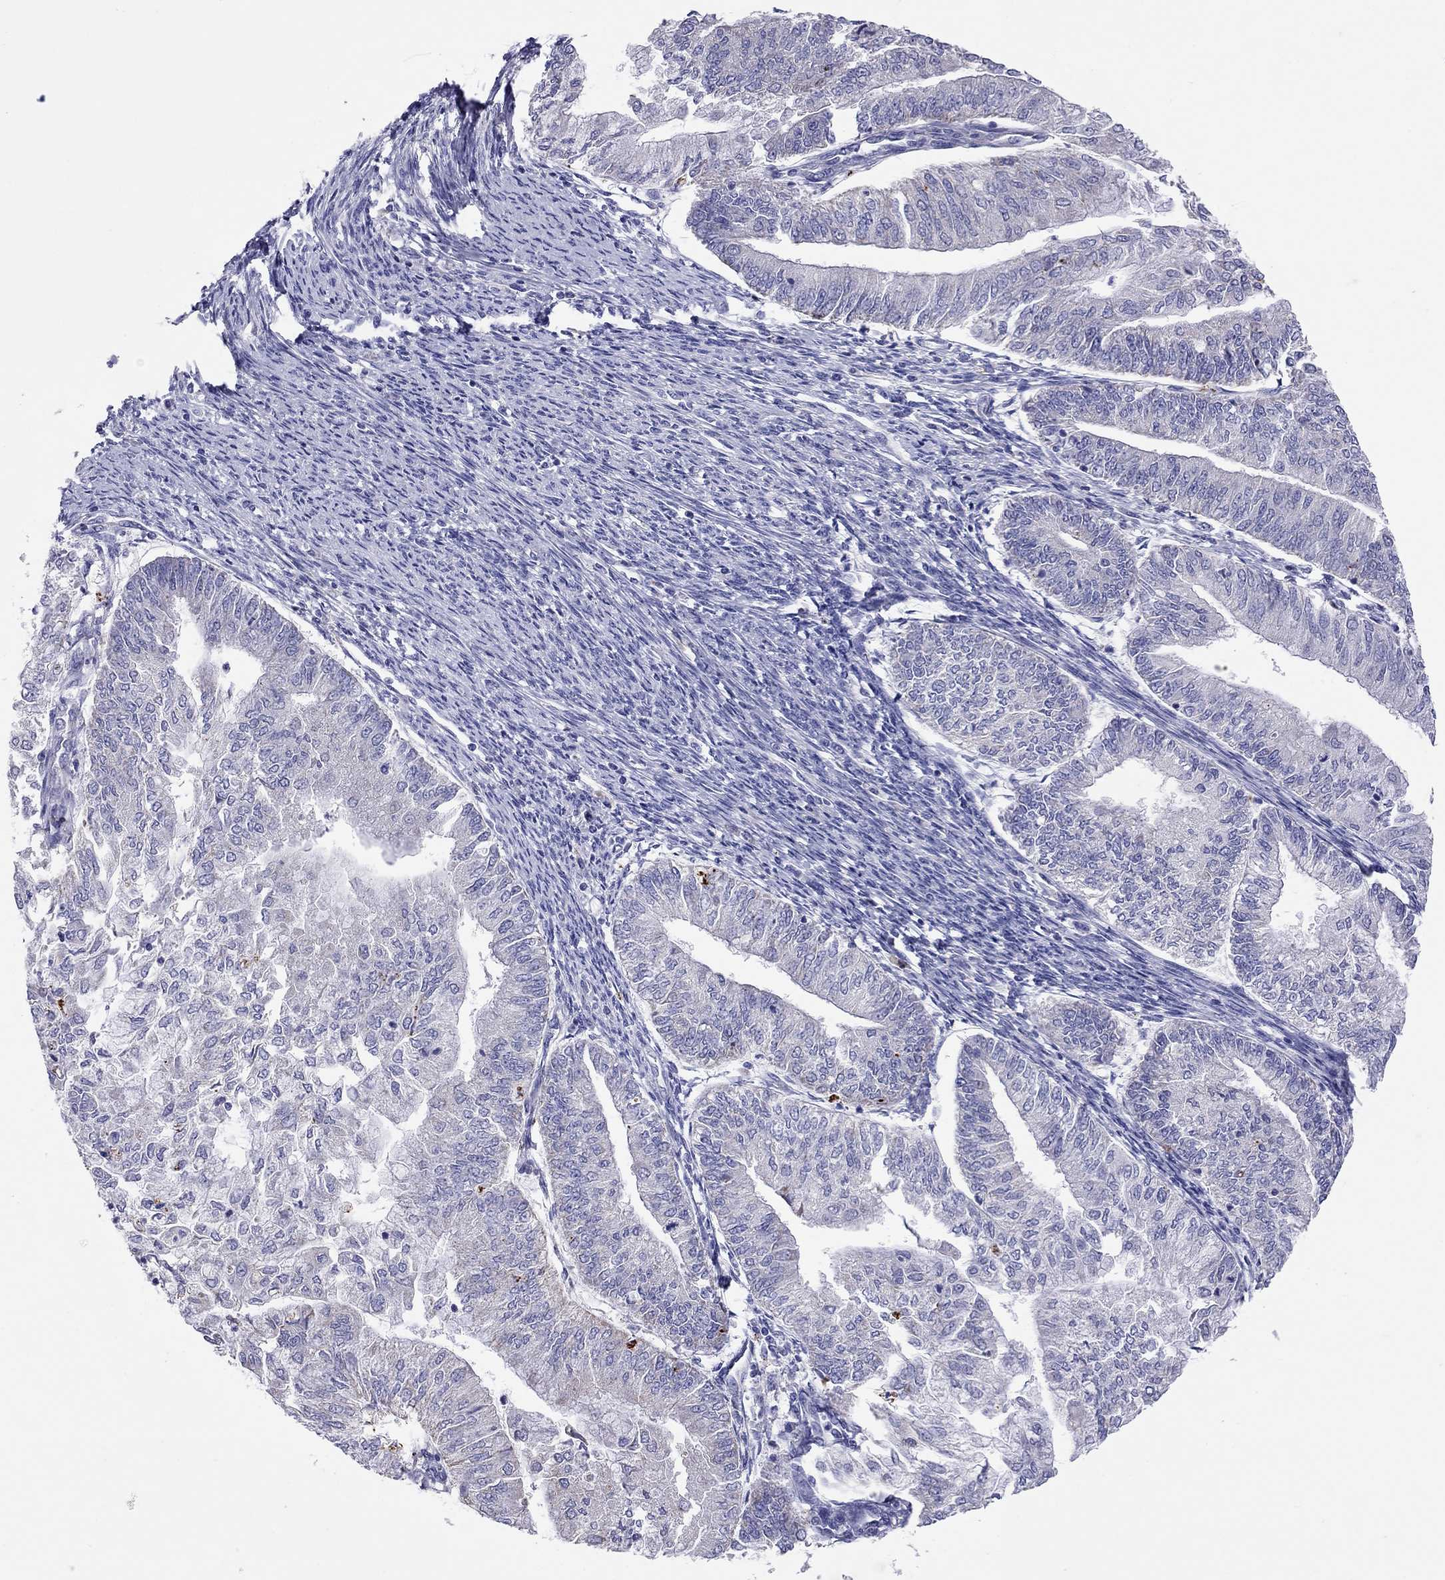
{"staining": {"intensity": "negative", "quantity": "none", "location": "none"}, "tissue": "endometrial cancer", "cell_type": "Tumor cells", "image_type": "cancer", "snomed": [{"axis": "morphology", "description": "Adenocarcinoma, NOS"}, {"axis": "topography", "description": "Endometrium"}], "caption": "Immunohistochemistry (IHC) image of endometrial adenocarcinoma stained for a protein (brown), which displays no staining in tumor cells.", "gene": "COL9A1", "patient": {"sex": "female", "age": 59}}